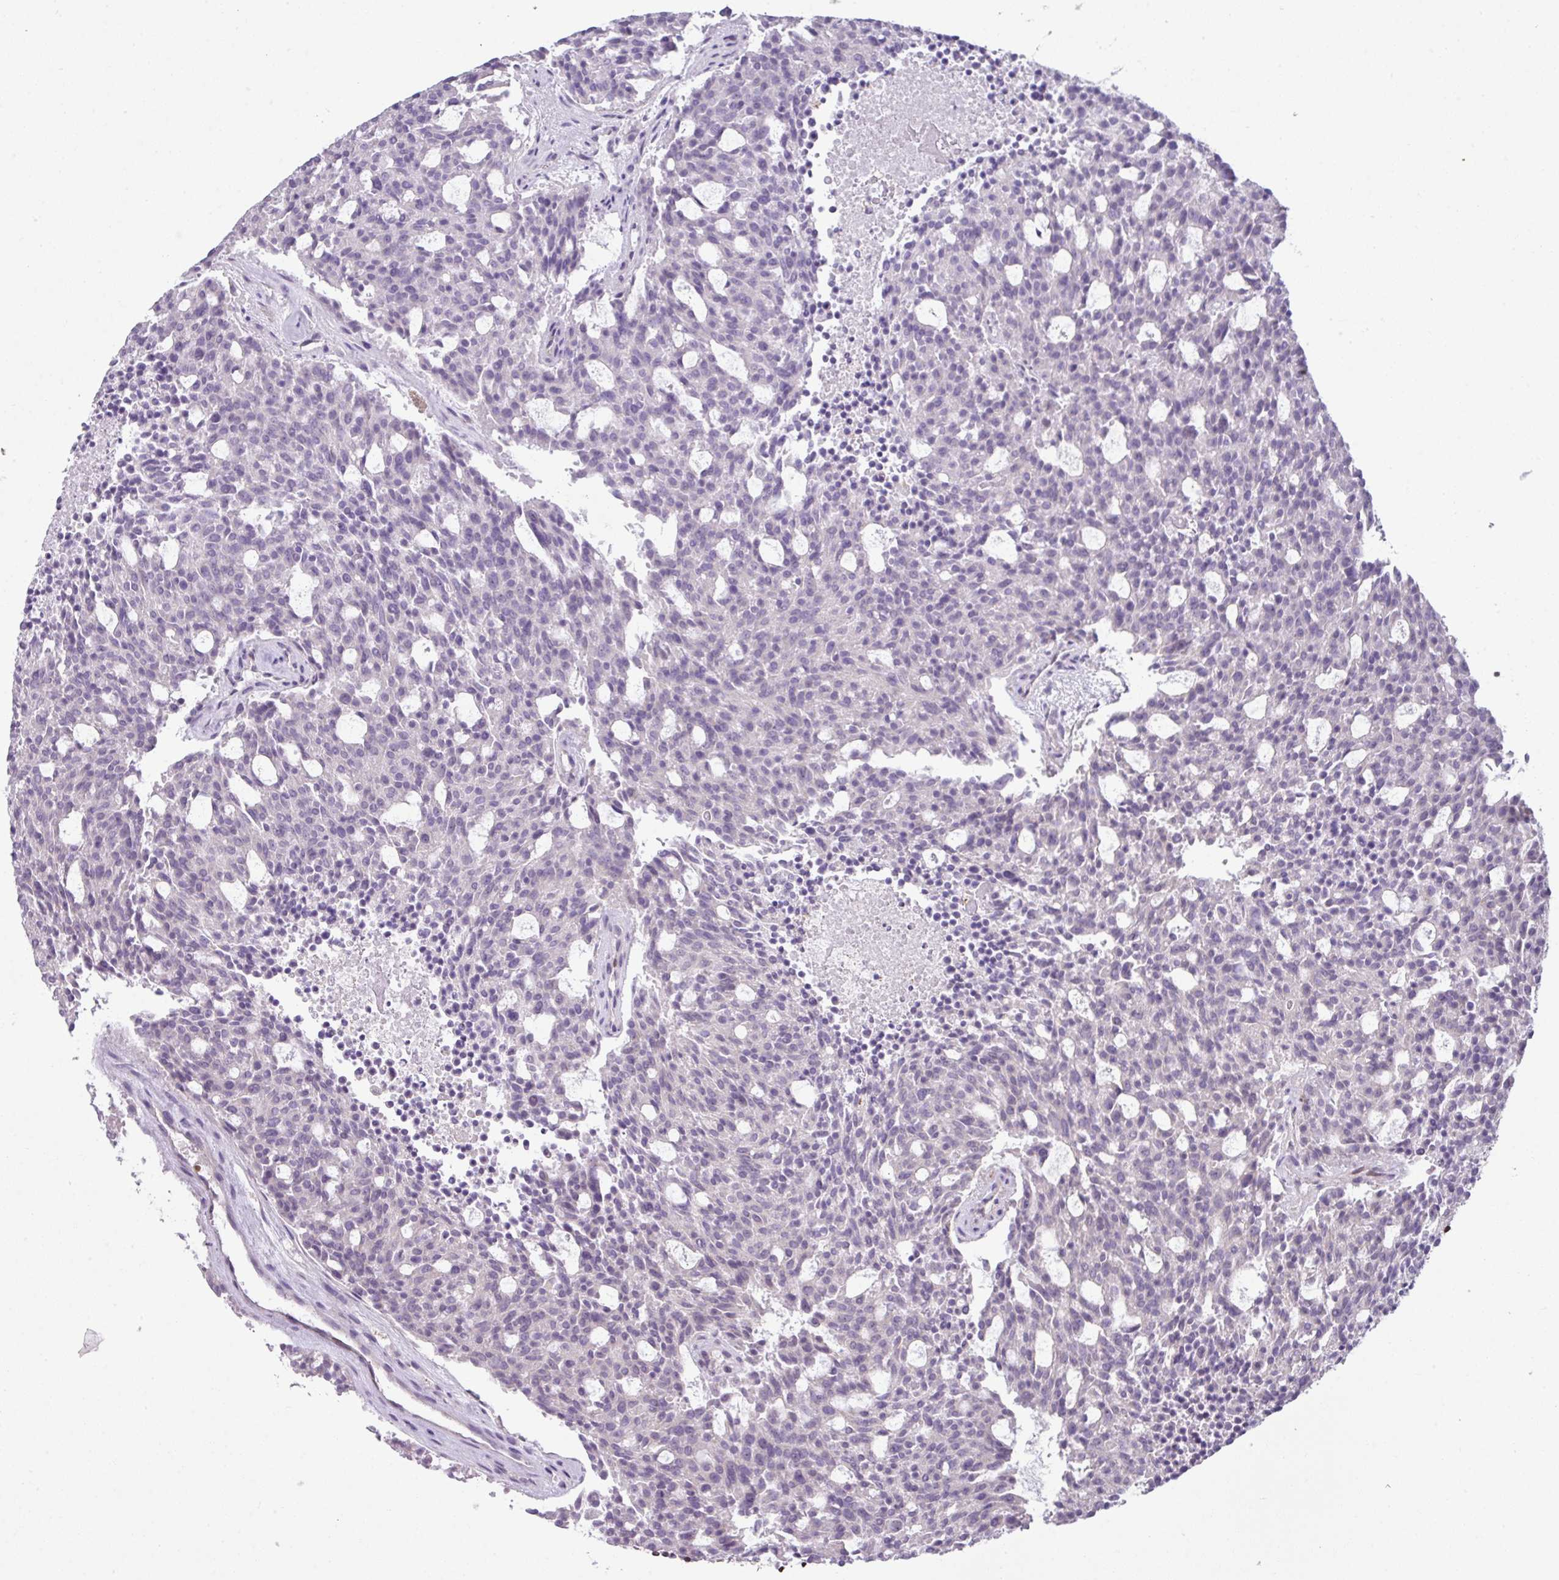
{"staining": {"intensity": "negative", "quantity": "none", "location": "none"}, "tissue": "carcinoid", "cell_type": "Tumor cells", "image_type": "cancer", "snomed": [{"axis": "morphology", "description": "Carcinoid, malignant, NOS"}, {"axis": "topography", "description": "Pancreas"}], "caption": "High power microscopy image of an immunohistochemistry micrograph of carcinoid (malignant), revealing no significant staining in tumor cells.", "gene": "STAT5A", "patient": {"sex": "female", "age": 54}}